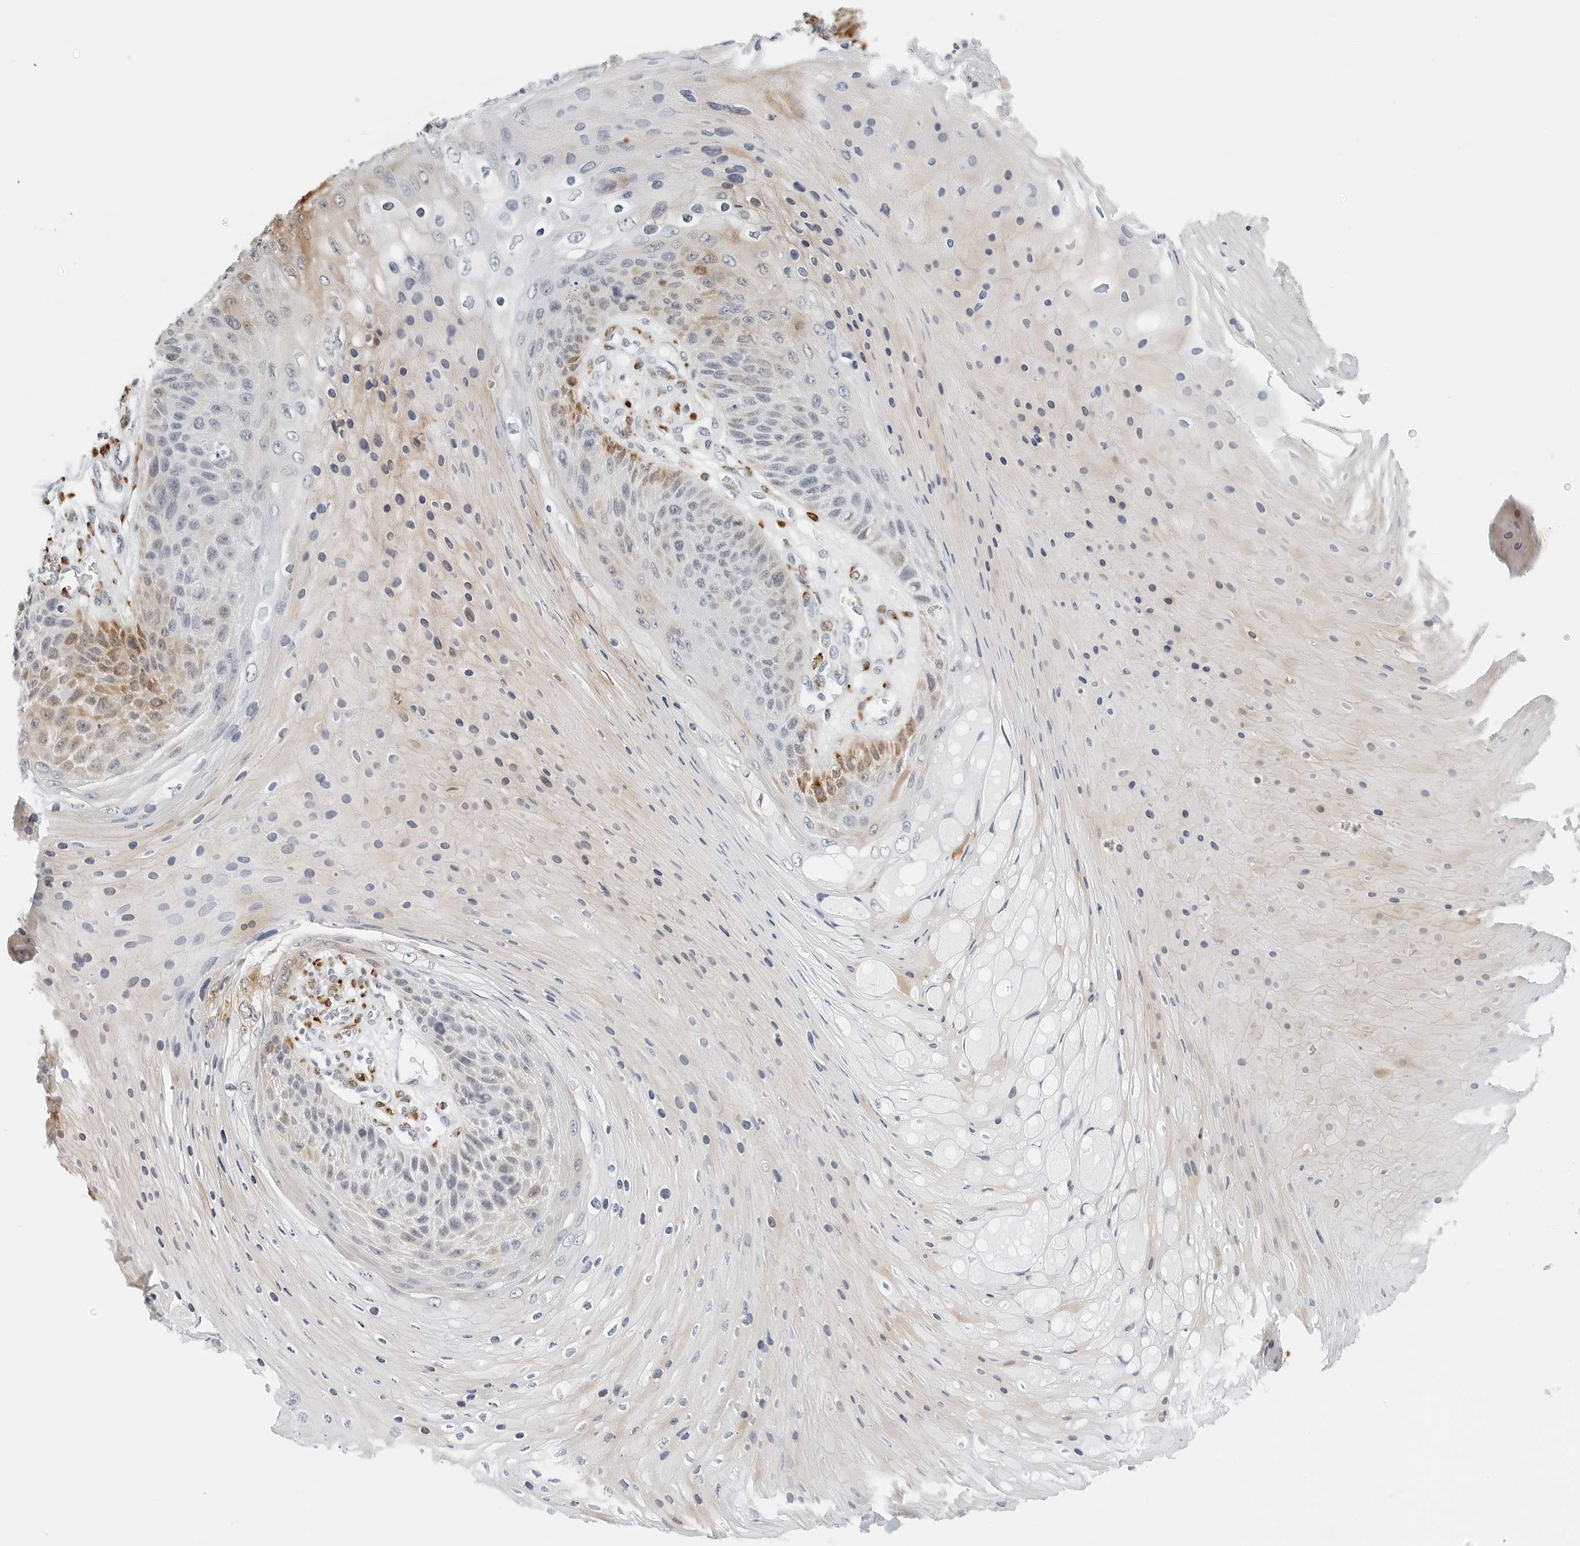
{"staining": {"intensity": "moderate", "quantity": "<25%", "location": "cytoplasmic/membranous"}, "tissue": "skin cancer", "cell_type": "Tumor cells", "image_type": "cancer", "snomed": [{"axis": "morphology", "description": "Squamous cell carcinoma, NOS"}, {"axis": "topography", "description": "Skin"}], "caption": "The histopathology image shows immunohistochemical staining of skin squamous cell carcinoma. There is moderate cytoplasmic/membranous staining is appreciated in about <25% of tumor cells.", "gene": "P4HA2", "patient": {"sex": "female", "age": 88}}